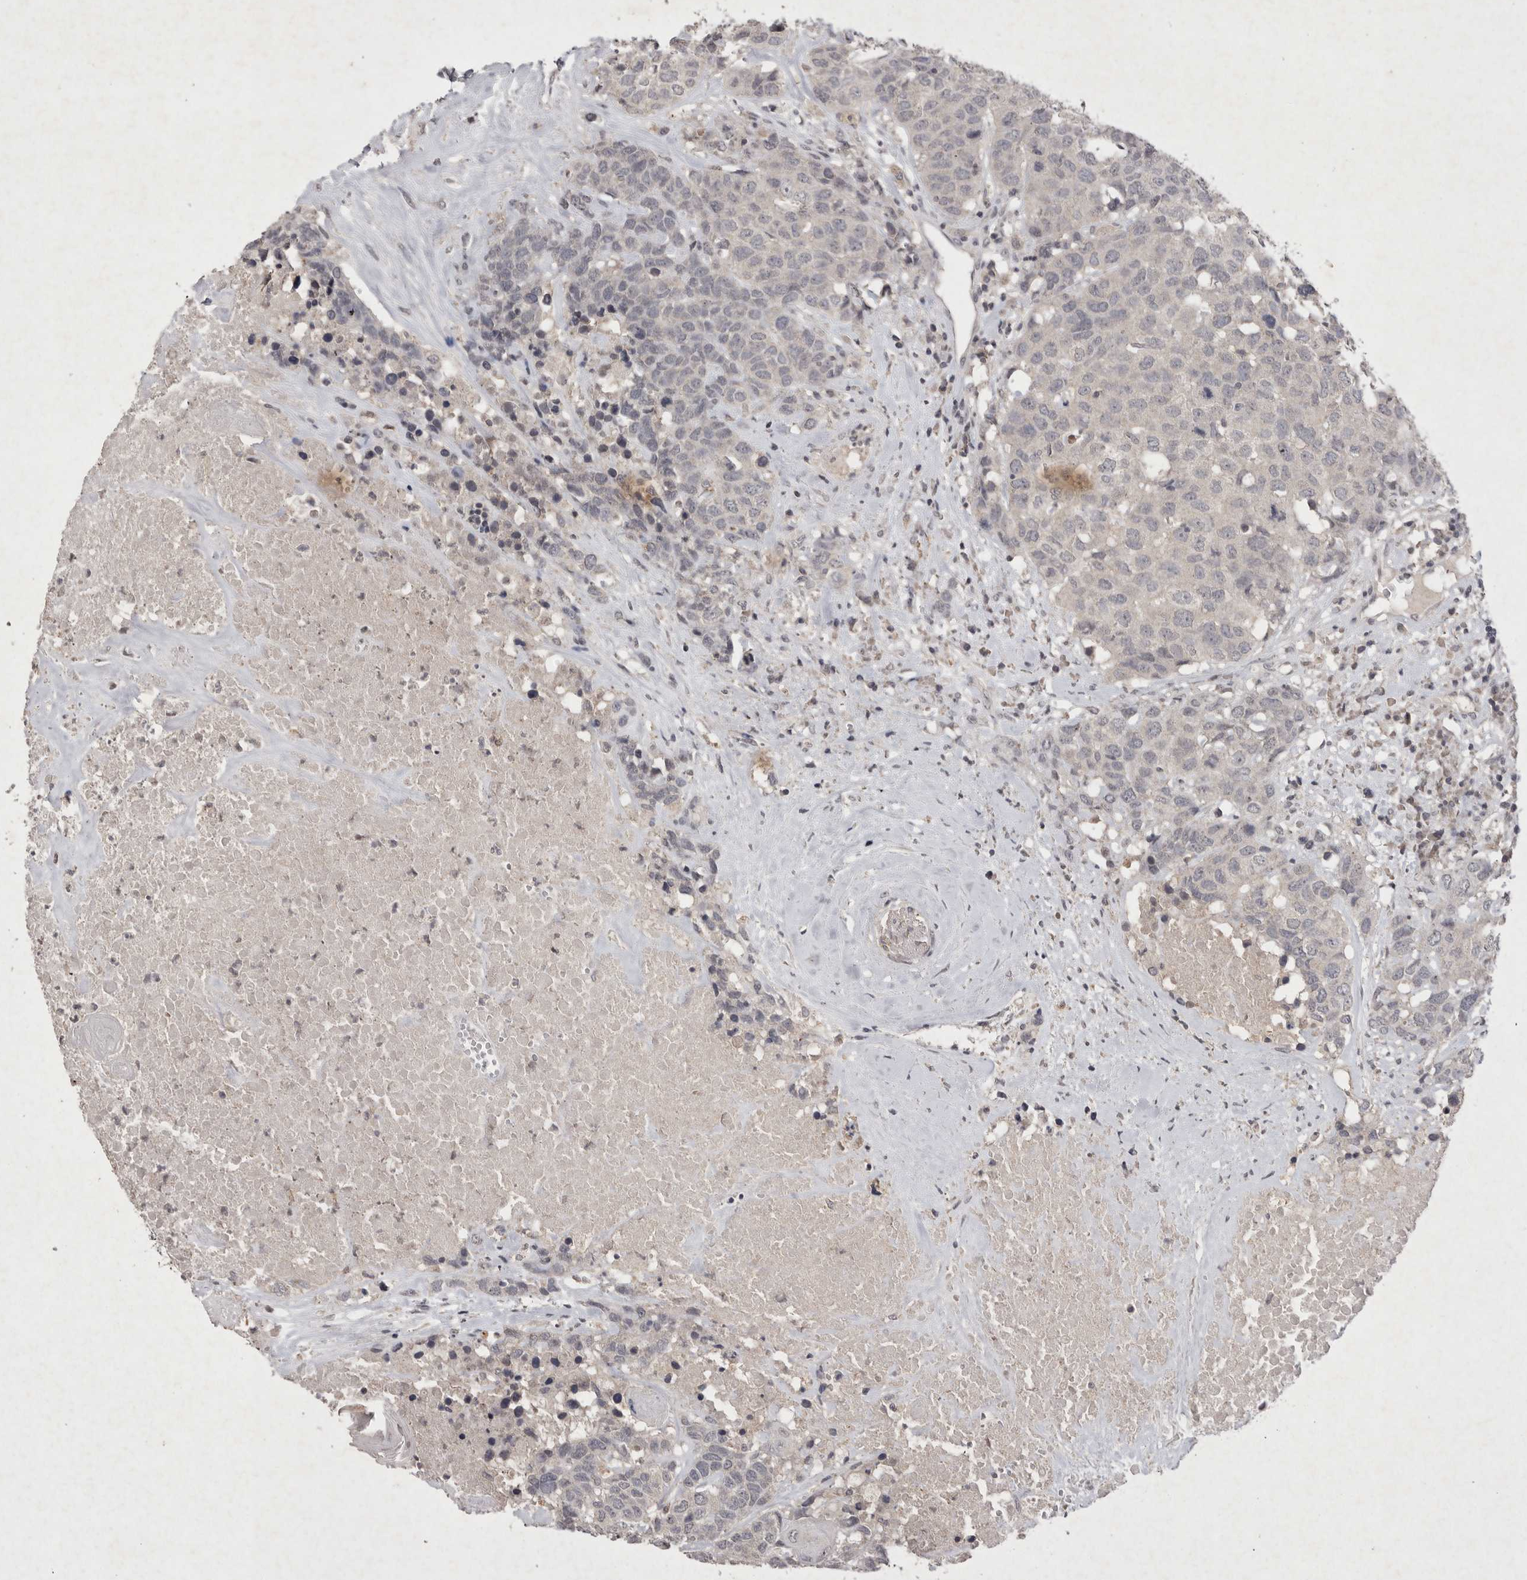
{"staining": {"intensity": "negative", "quantity": "none", "location": "none"}, "tissue": "head and neck cancer", "cell_type": "Tumor cells", "image_type": "cancer", "snomed": [{"axis": "morphology", "description": "Squamous cell carcinoma, NOS"}, {"axis": "topography", "description": "Head-Neck"}], "caption": "The micrograph reveals no staining of tumor cells in head and neck cancer.", "gene": "APLNR", "patient": {"sex": "male", "age": 66}}